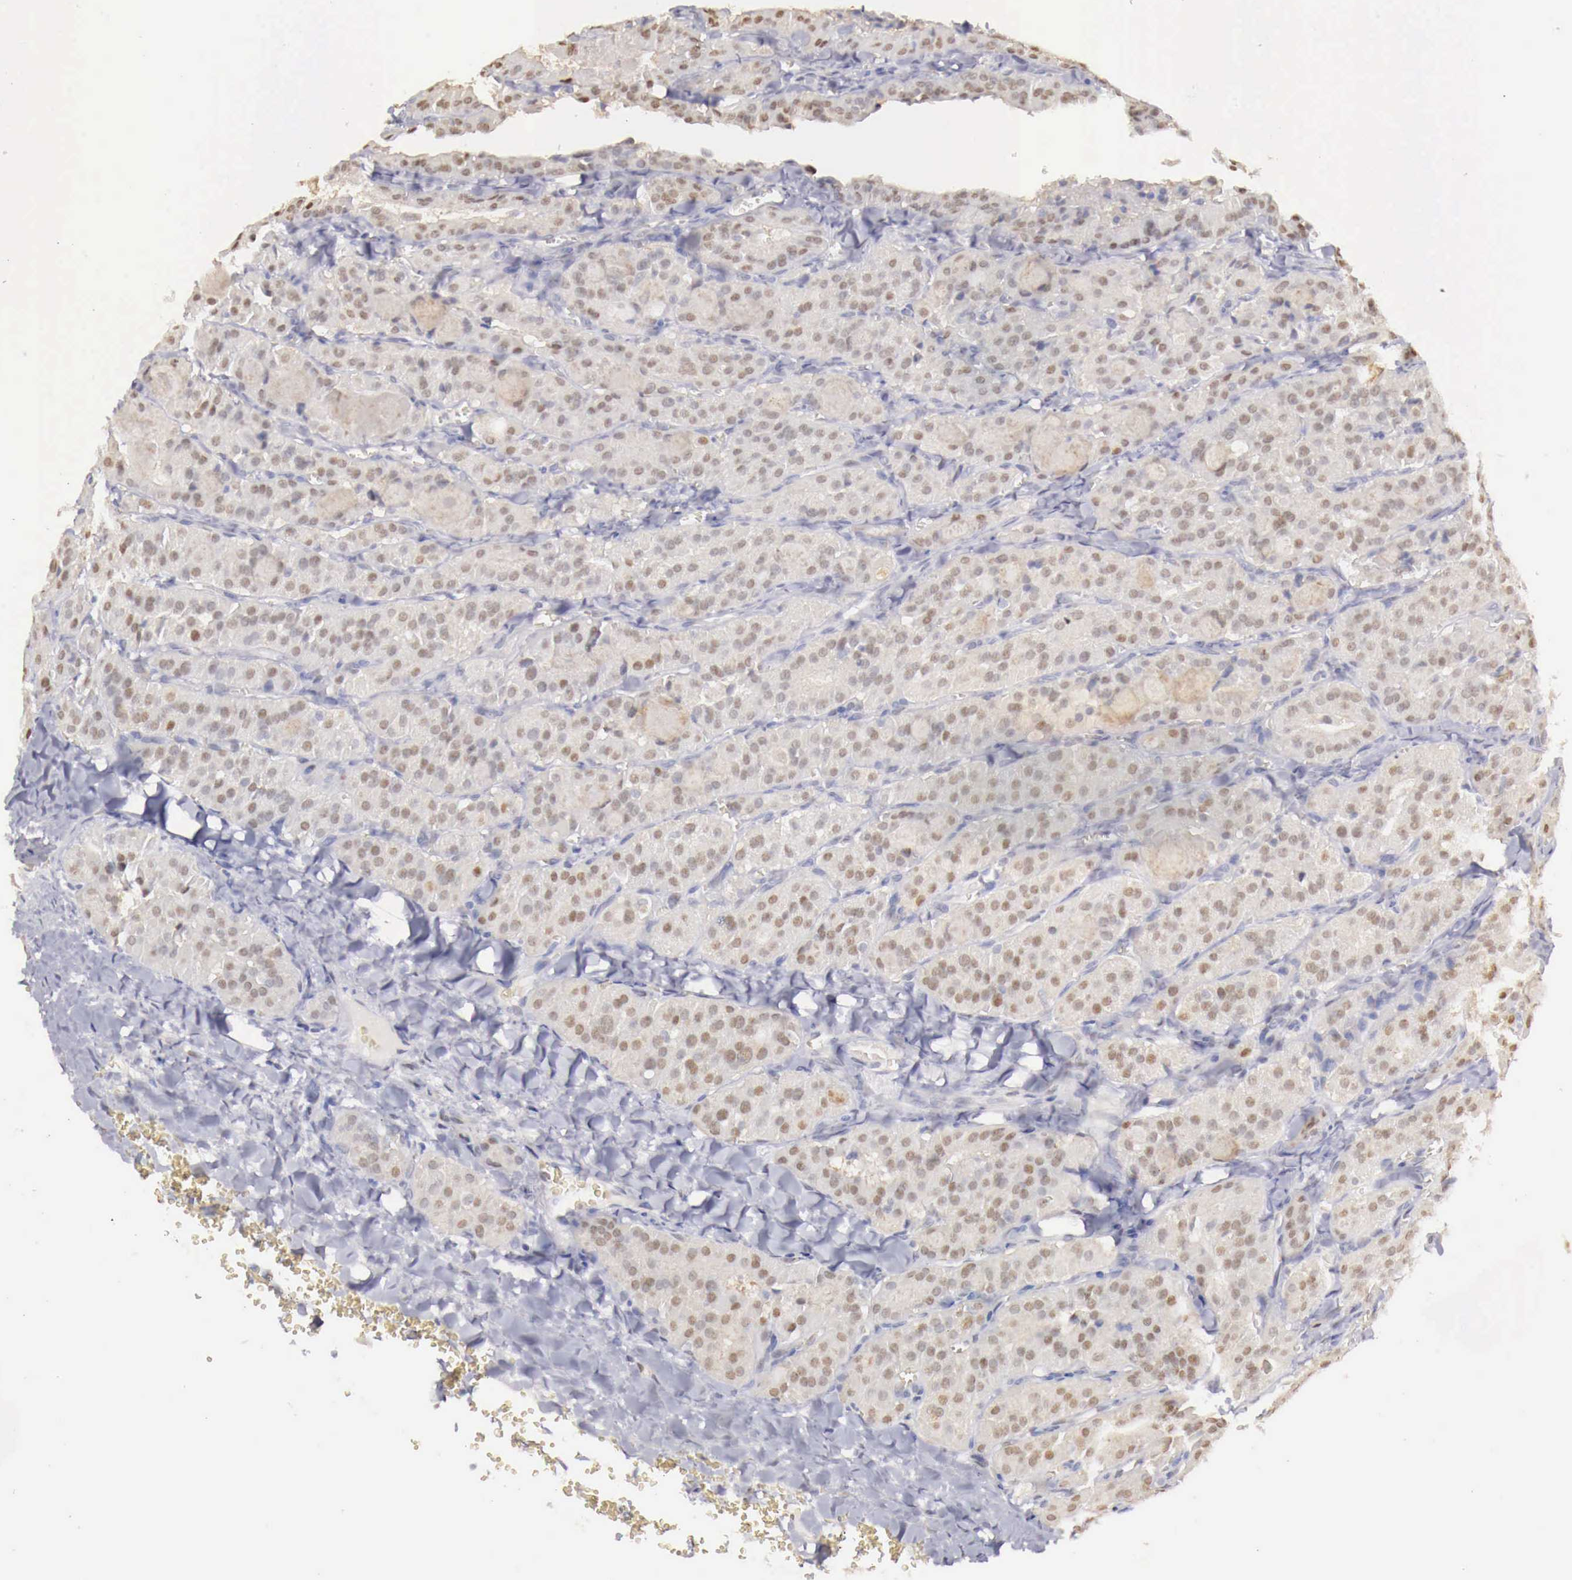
{"staining": {"intensity": "weak", "quantity": "25%-75%", "location": "nuclear"}, "tissue": "thyroid cancer", "cell_type": "Tumor cells", "image_type": "cancer", "snomed": [{"axis": "morphology", "description": "Carcinoma, NOS"}, {"axis": "topography", "description": "Thyroid gland"}], "caption": "Brown immunohistochemical staining in thyroid cancer exhibits weak nuclear expression in about 25%-75% of tumor cells.", "gene": "UBA1", "patient": {"sex": "male", "age": 76}}